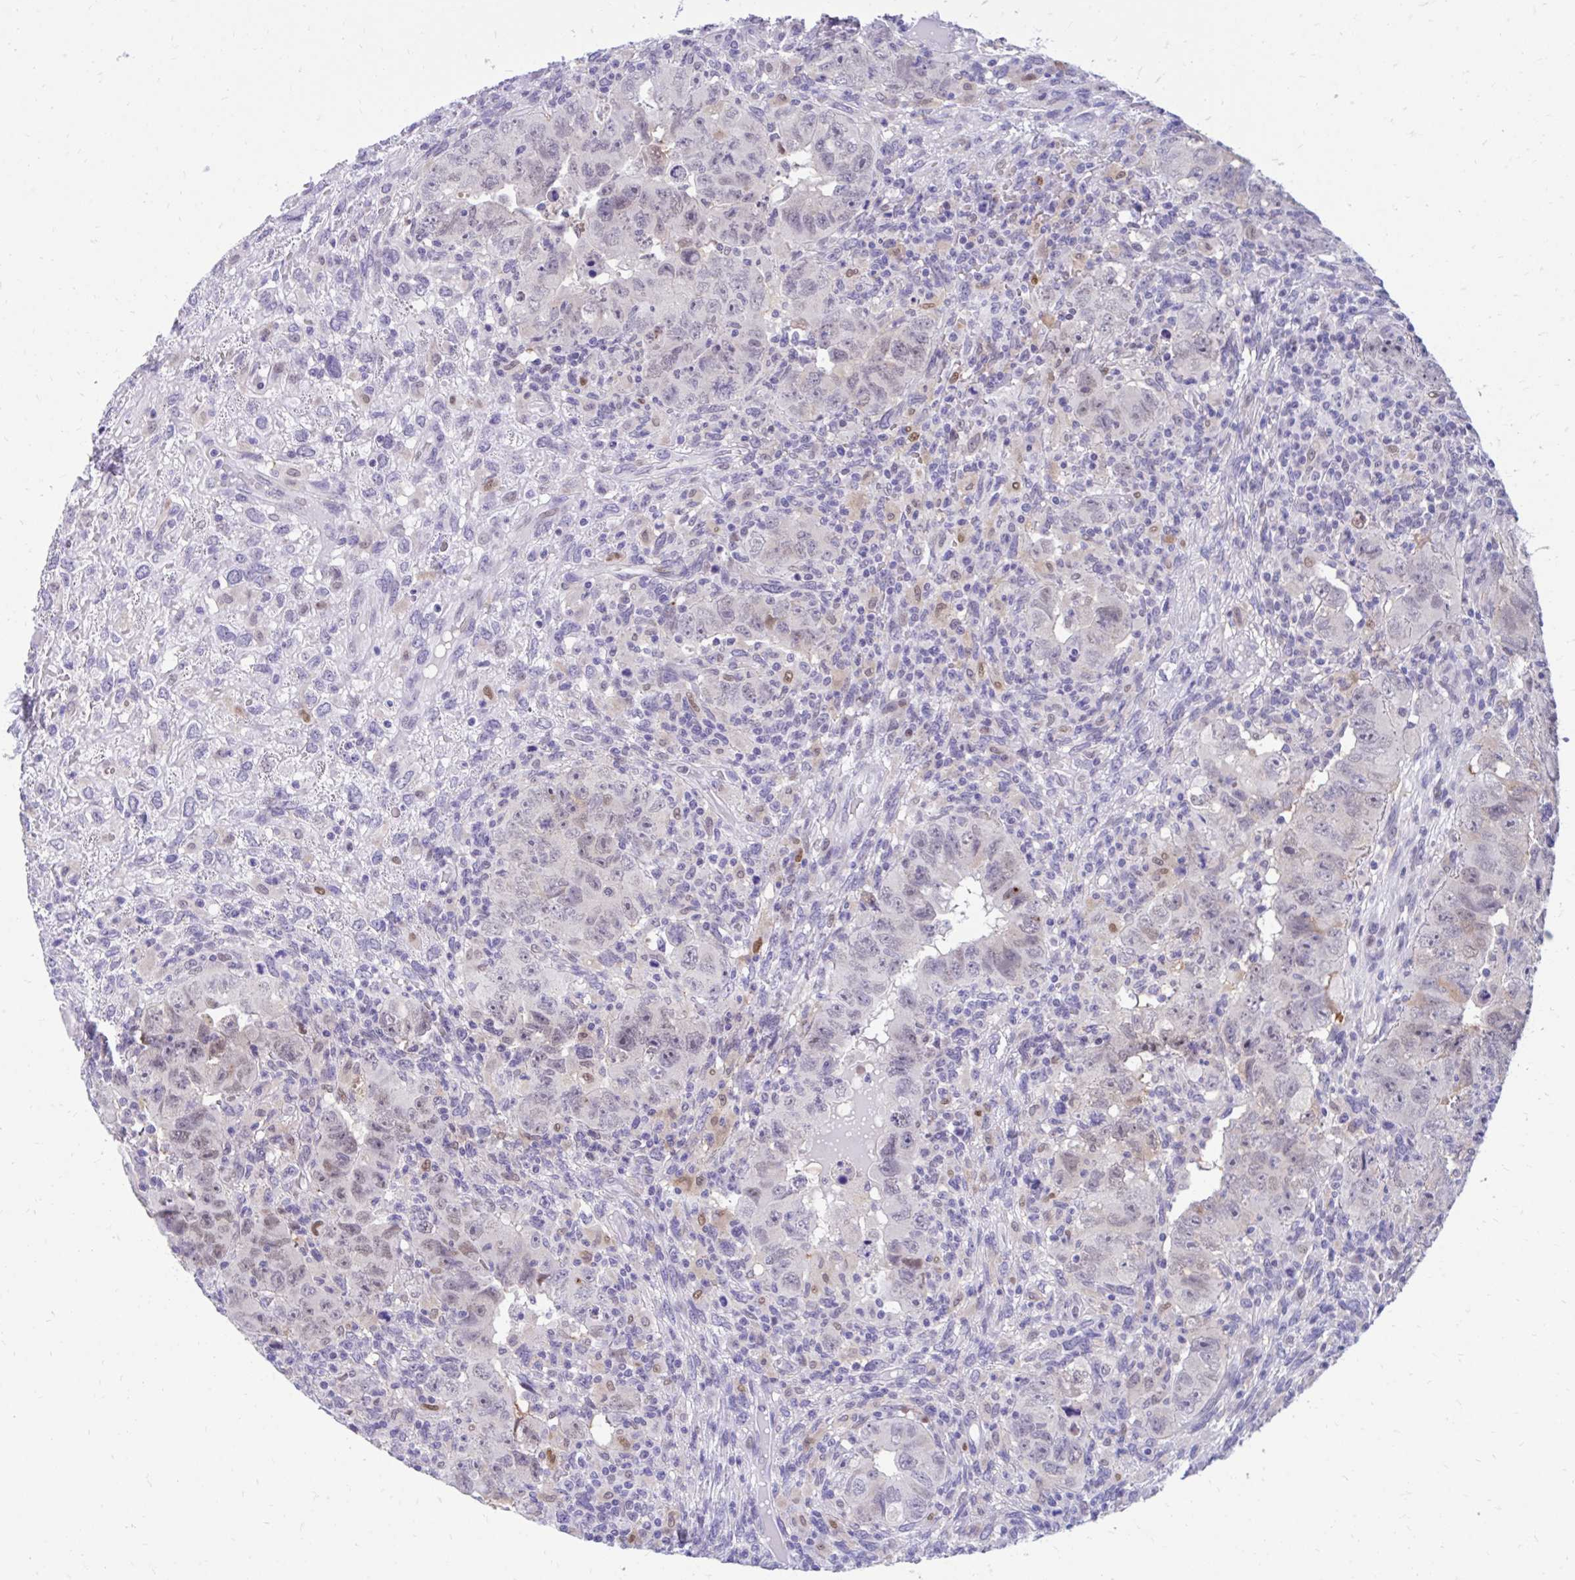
{"staining": {"intensity": "weak", "quantity": "<25%", "location": "nuclear"}, "tissue": "testis cancer", "cell_type": "Tumor cells", "image_type": "cancer", "snomed": [{"axis": "morphology", "description": "Carcinoma, Embryonal, NOS"}, {"axis": "topography", "description": "Testis"}], "caption": "Immunohistochemistry (IHC) of testis embryonal carcinoma displays no positivity in tumor cells.", "gene": "GLB1L2", "patient": {"sex": "male", "age": 24}}